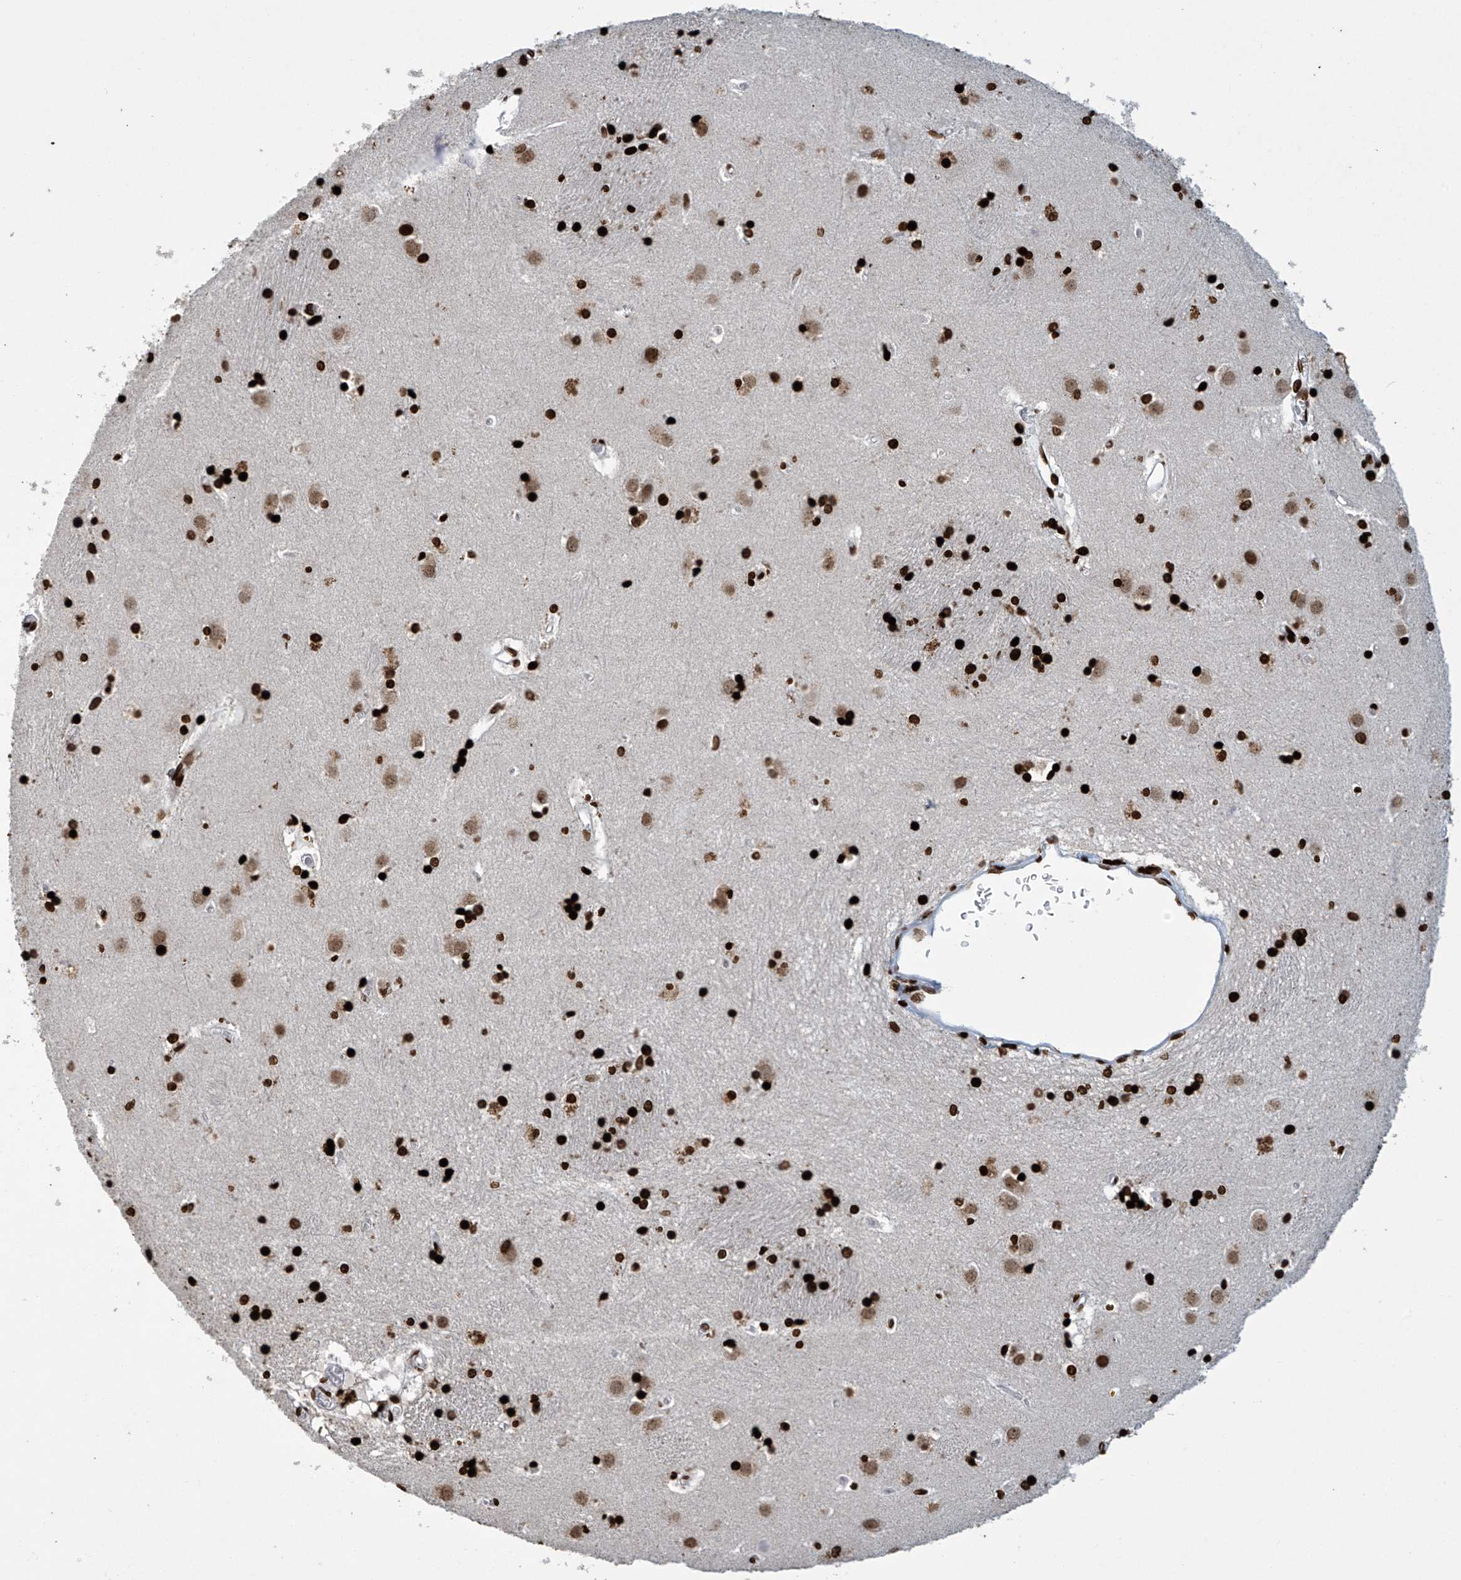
{"staining": {"intensity": "strong", "quantity": ">75%", "location": "nuclear"}, "tissue": "caudate", "cell_type": "Glial cells", "image_type": "normal", "snomed": [{"axis": "morphology", "description": "Normal tissue, NOS"}, {"axis": "topography", "description": "Lateral ventricle wall"}], "caption": "Approximately >75% of glial cells in unremarkable caudate exhibit strong nuclear protein positivity as visualized by brown immunohistochemical staining.", "gene": "H4C16", "patient": {"sex": "male", "age": 70}}